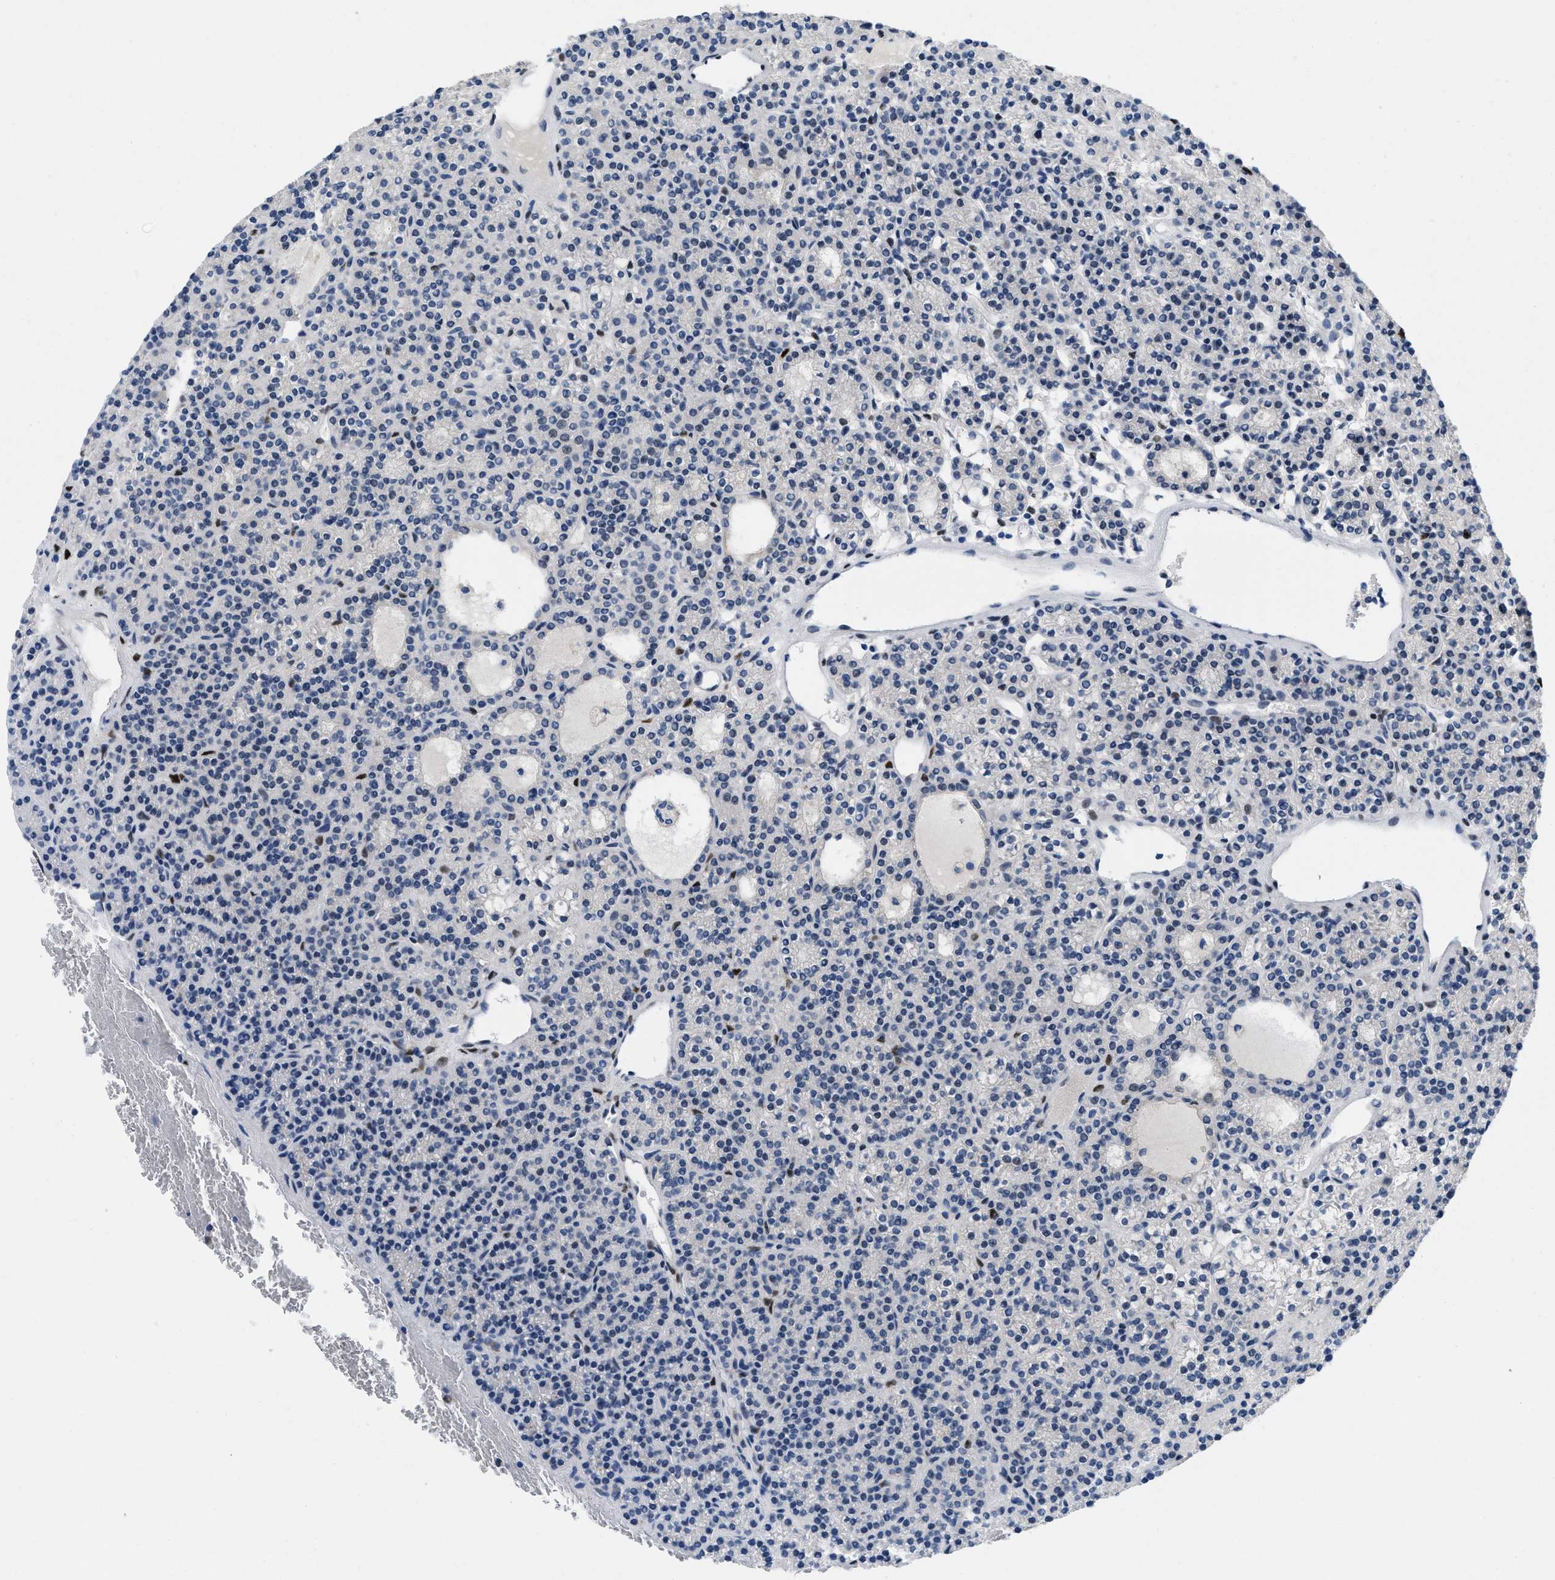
{"staining": {"intensity": "weak", "quantity": "<25%", "location": "nuclear"}, "tissue": "parathyroid gland", "cell_type": "Glandular cells", "image_type": "normal", "snomed": [{"axis": "morphology", "description": "Normal tissue, NOS"}, {"axis": "morphology", "description": "Adenoma, NOS"}, {"axis": "topography", "description": "Parathyroid gland"}], "caption": "This is an immunohistochemistry (IHC) image of normal human parathyroid gland. There is no expression in glandular cells.", "gene": "NFIX", "patient": {"sex": "female", "age": 64}}